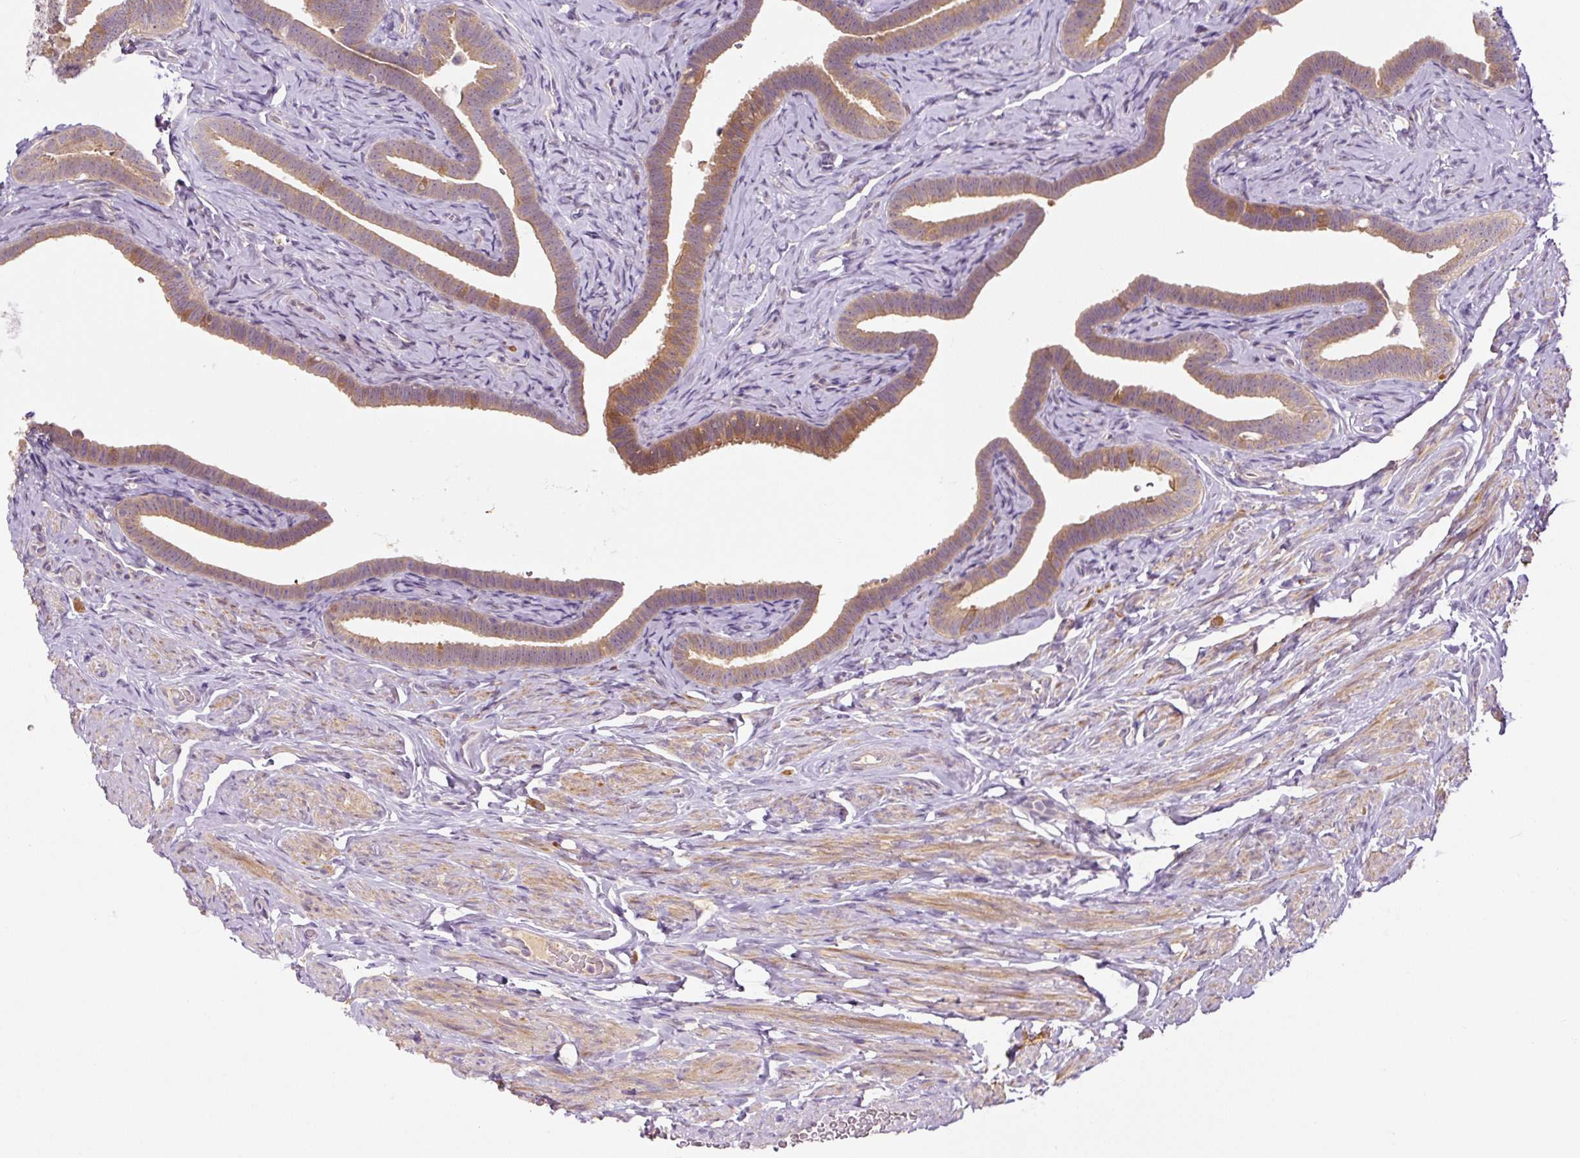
{"staining": {"intensity": "moderate", "quantity": ">75%", "location": "cytoplasmic/membranous"}, "tissue": "fallopian tube", "cell_type": "Glandular cells", "image_type": "normal", "snomed": [{"axis": "morphology", "description": "Normal tissue, NOS"}, {"axis": "topography", "description": "Fallopian tube"}], "caption": "The photomicrograph exhibits staining of benign fallopian tube, revealing moderate cytoplasmic/membranous protein positivity (brown color) within glandular cells.", "gene": "PRKAA2", "patient": {"sex": "female", "age": 69}}